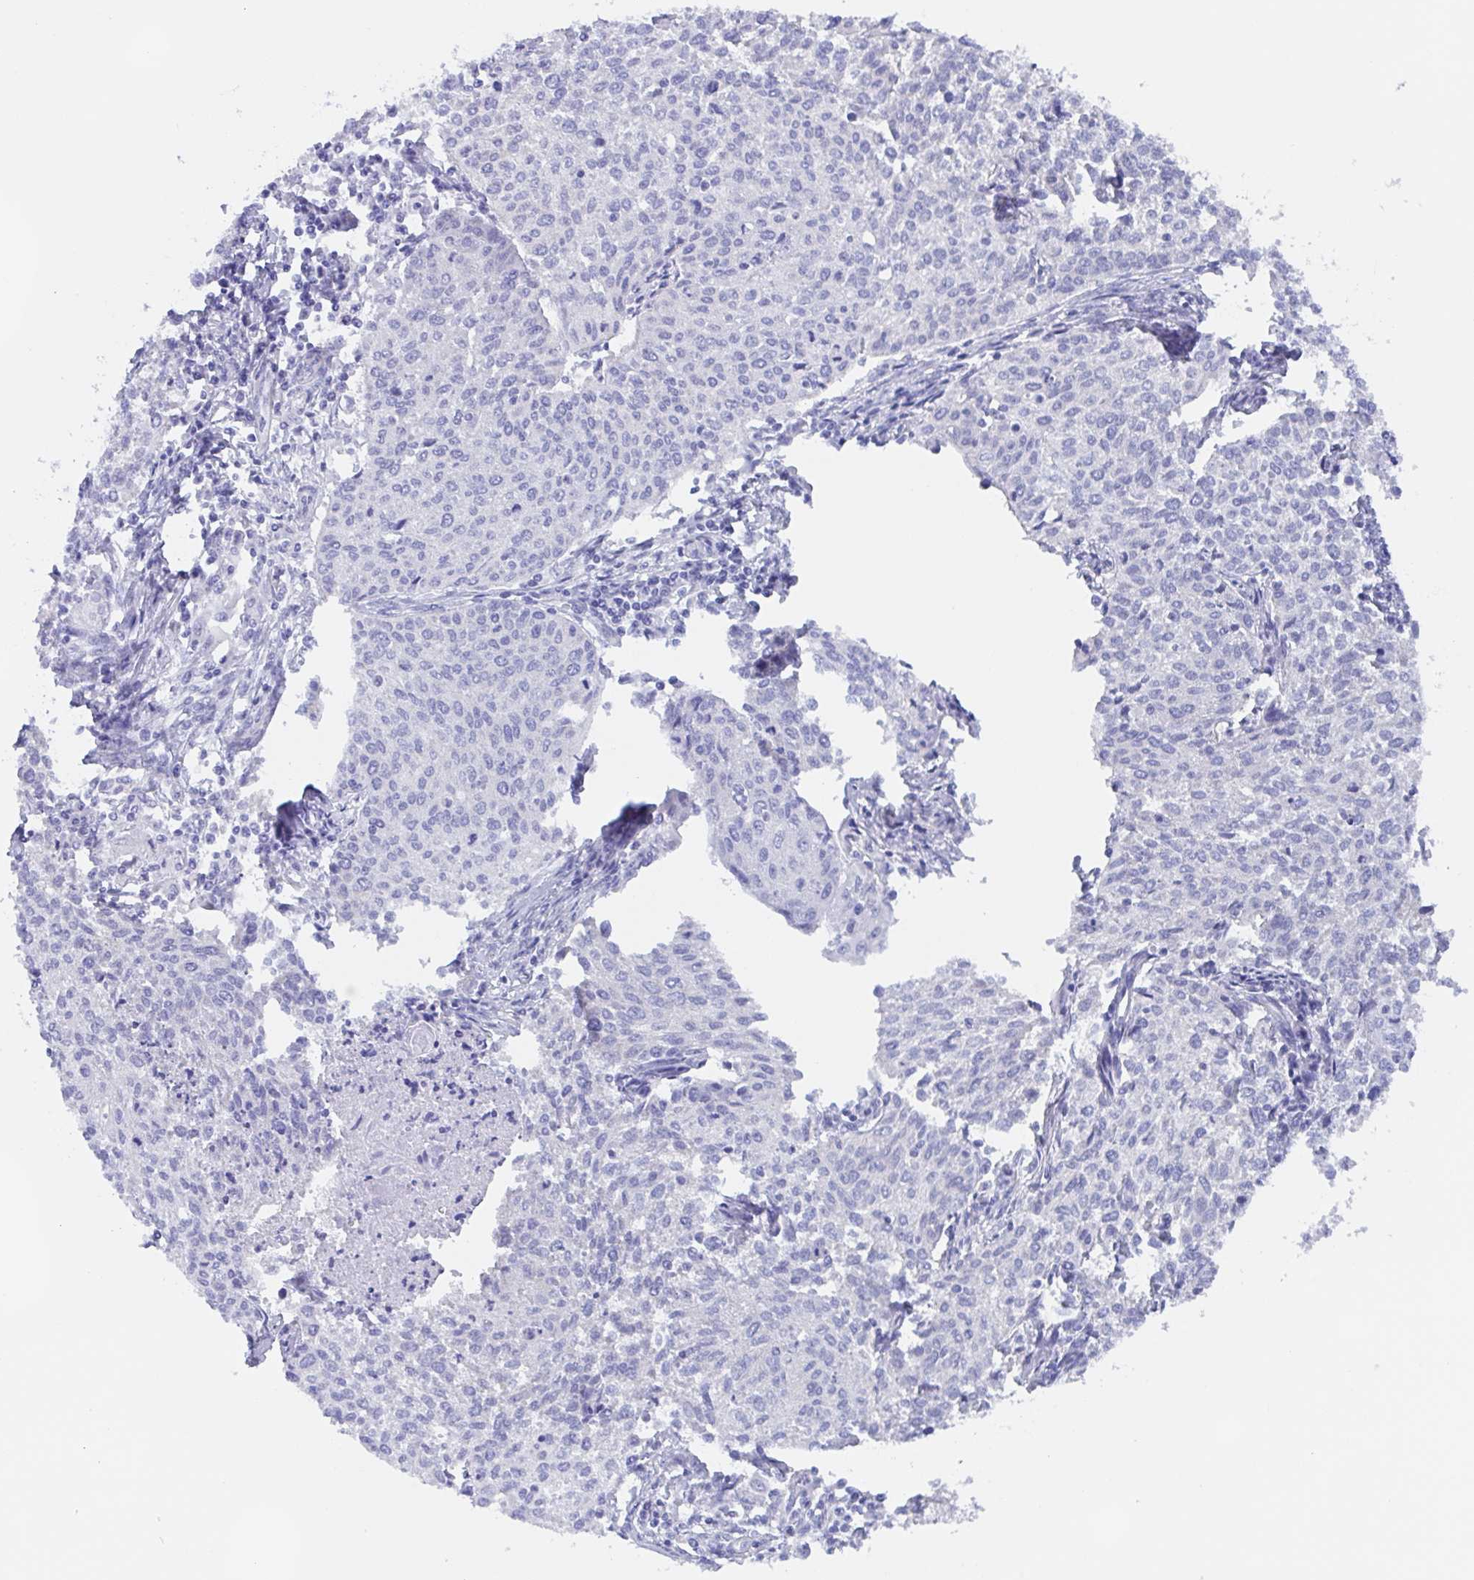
{"staining": {"intensity": "negative", "quantity": "none", "location": "none"}, "tissue": "cervical cancer", "cell_type": "Tumor cells", "image_type": "cancer", "snomed": [{"axis": "morphology", "description": "Squamous cell carcinoma, NOS"}, {"axis": "topography", "description": "Cervix"}], "caption": "The micrograph demonstrates no significant expression in tumor cells of squamous cell carcinoma (cervical). Brightfield microscopy of immunohistochemistry stained with DAB (3,3'-diaminobenzidine) (brown) and hematoxylin (blue), captured at high magnification.", "gene": "MUCL3", "patient": {"sex": "female", "age": 38}}